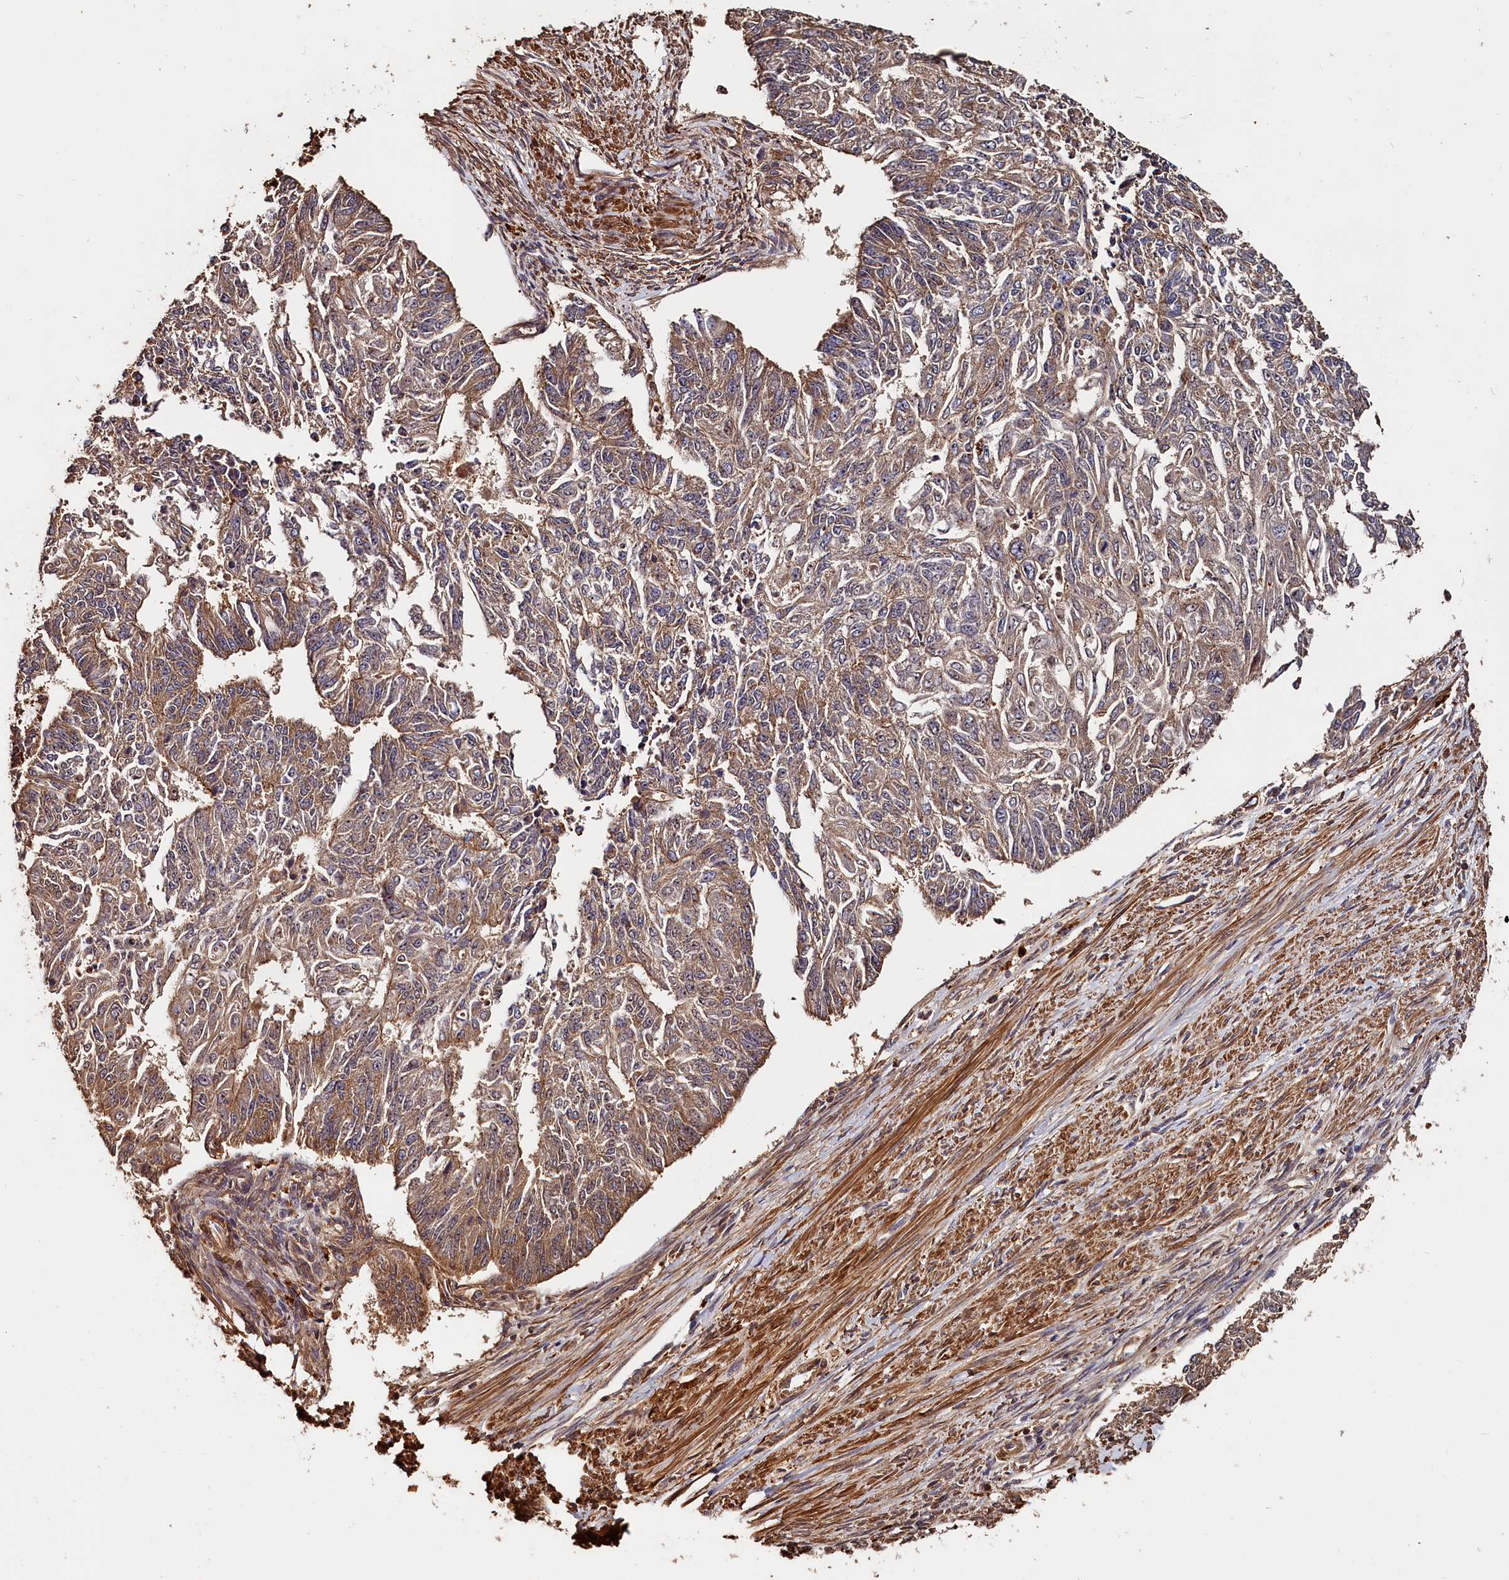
{"staining": {"intensity": "weak", "quantity": "25%-75%", "location": "cytoplasmic/membranous"}, "tissue": "endometrial cancer", "cell_type": "Tumor cells", "image_type": "cancer", "snomed": [{"axis": "morphology", "description": "Adenocarcinoma, NOS"}, {"axis": "topography", "description": "Endometrium"}], "caption": "Protein staining reveals weak cytoplasmic/membranous positivity in about 25%-75% of tumor cells in adenocarcinoma (endometrial).", "gene": "MMP15", "patient": {"sex": "female", "age": 32}}